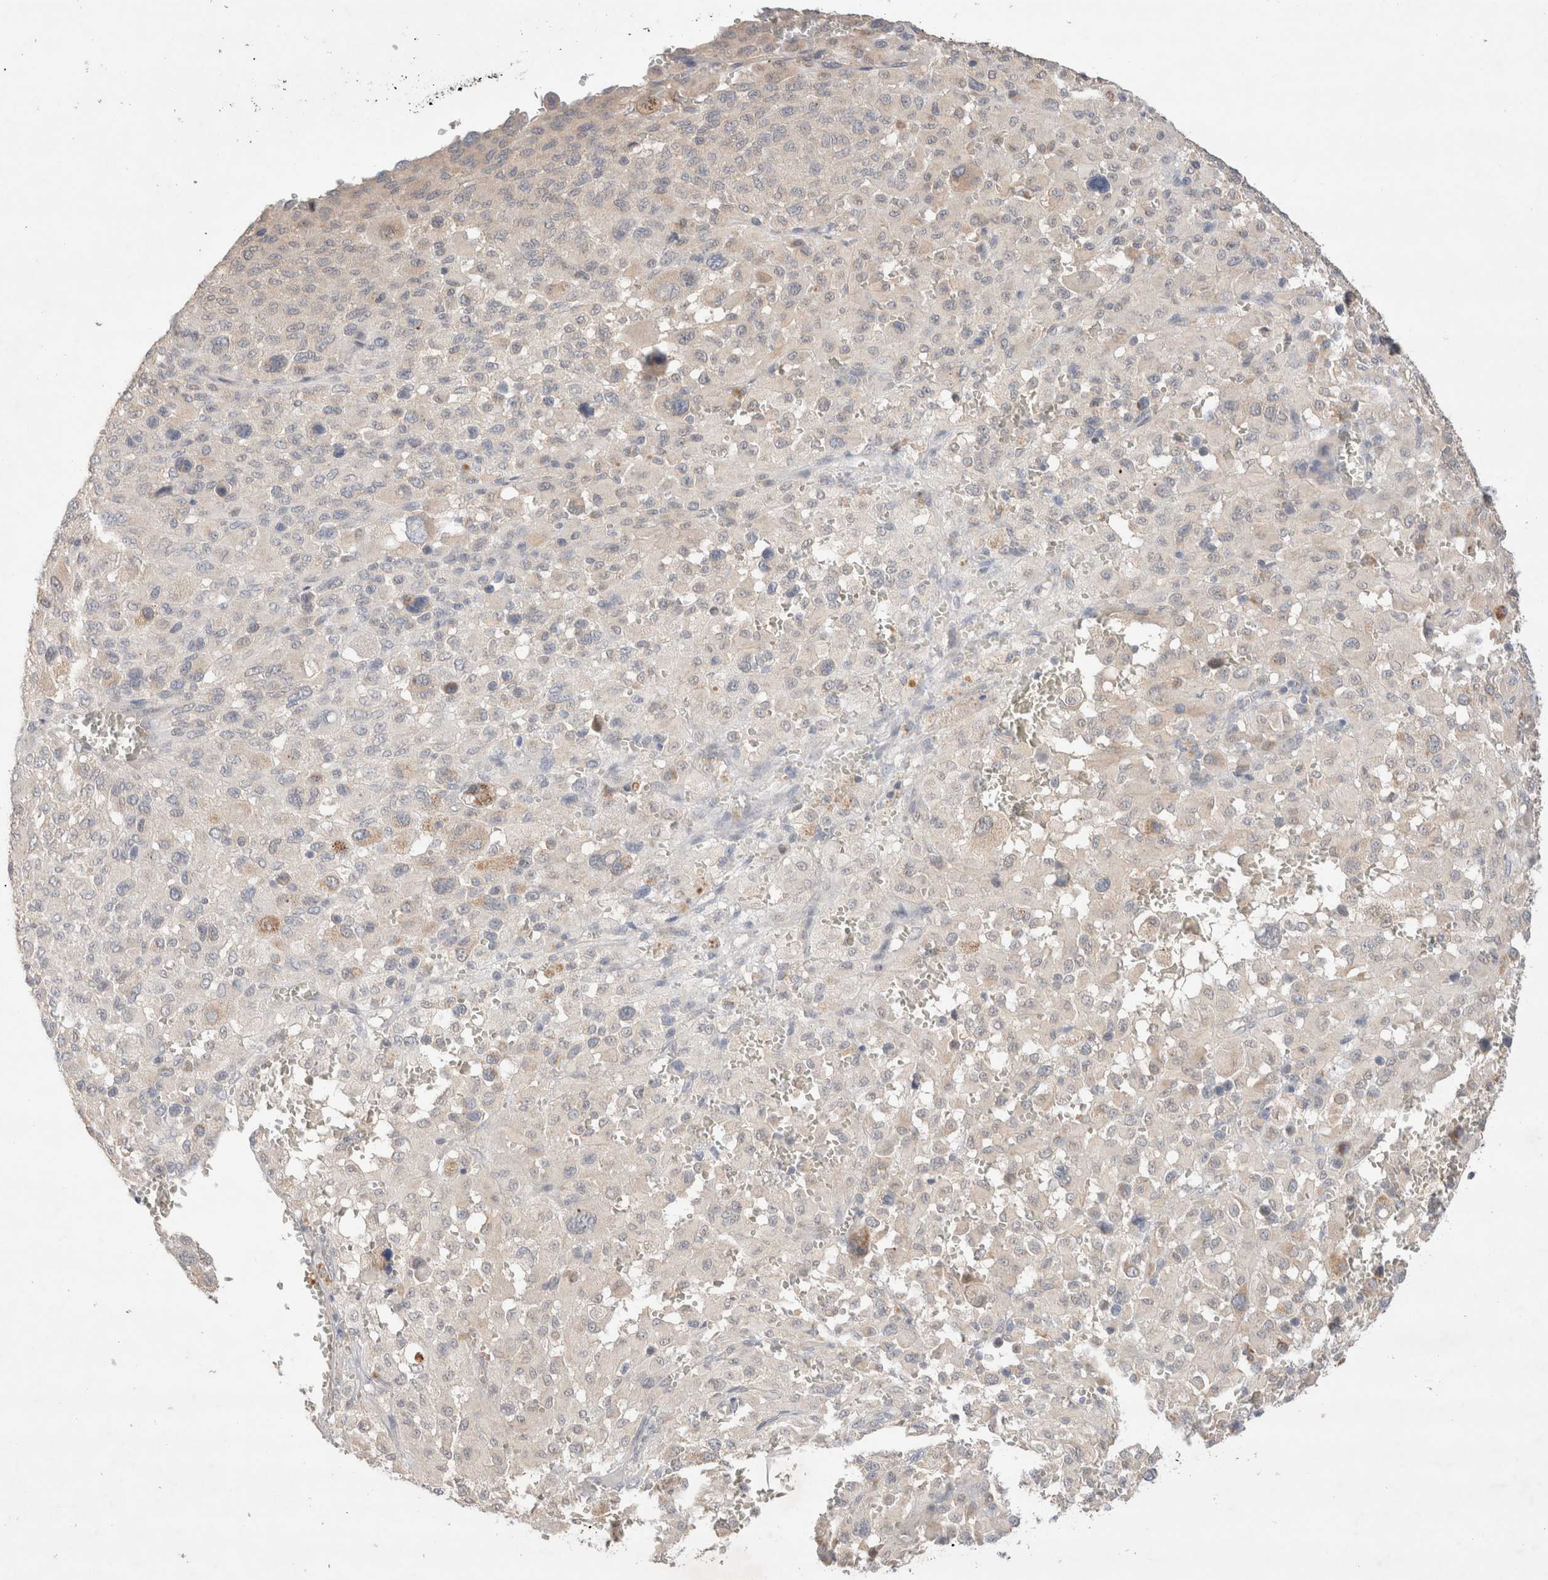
{"staining": {"intensity": "negative", "quantity": "none", "location": "none"}, "tissue": "melanoma", "cell_type": "Tumor cells", "image_type": "cancer", "snomed": [{"axis": "morphology", "description": "Malignant melanoma, Metastatic site"}, {"axis": "topography", "description": "Skin"}], "caption": "IHC of malignant melanoma (metastatic site) exhibits no staining in tumor cells.", "gene": "TRIM41", "patient": {"sex": "female", "age": 74}}